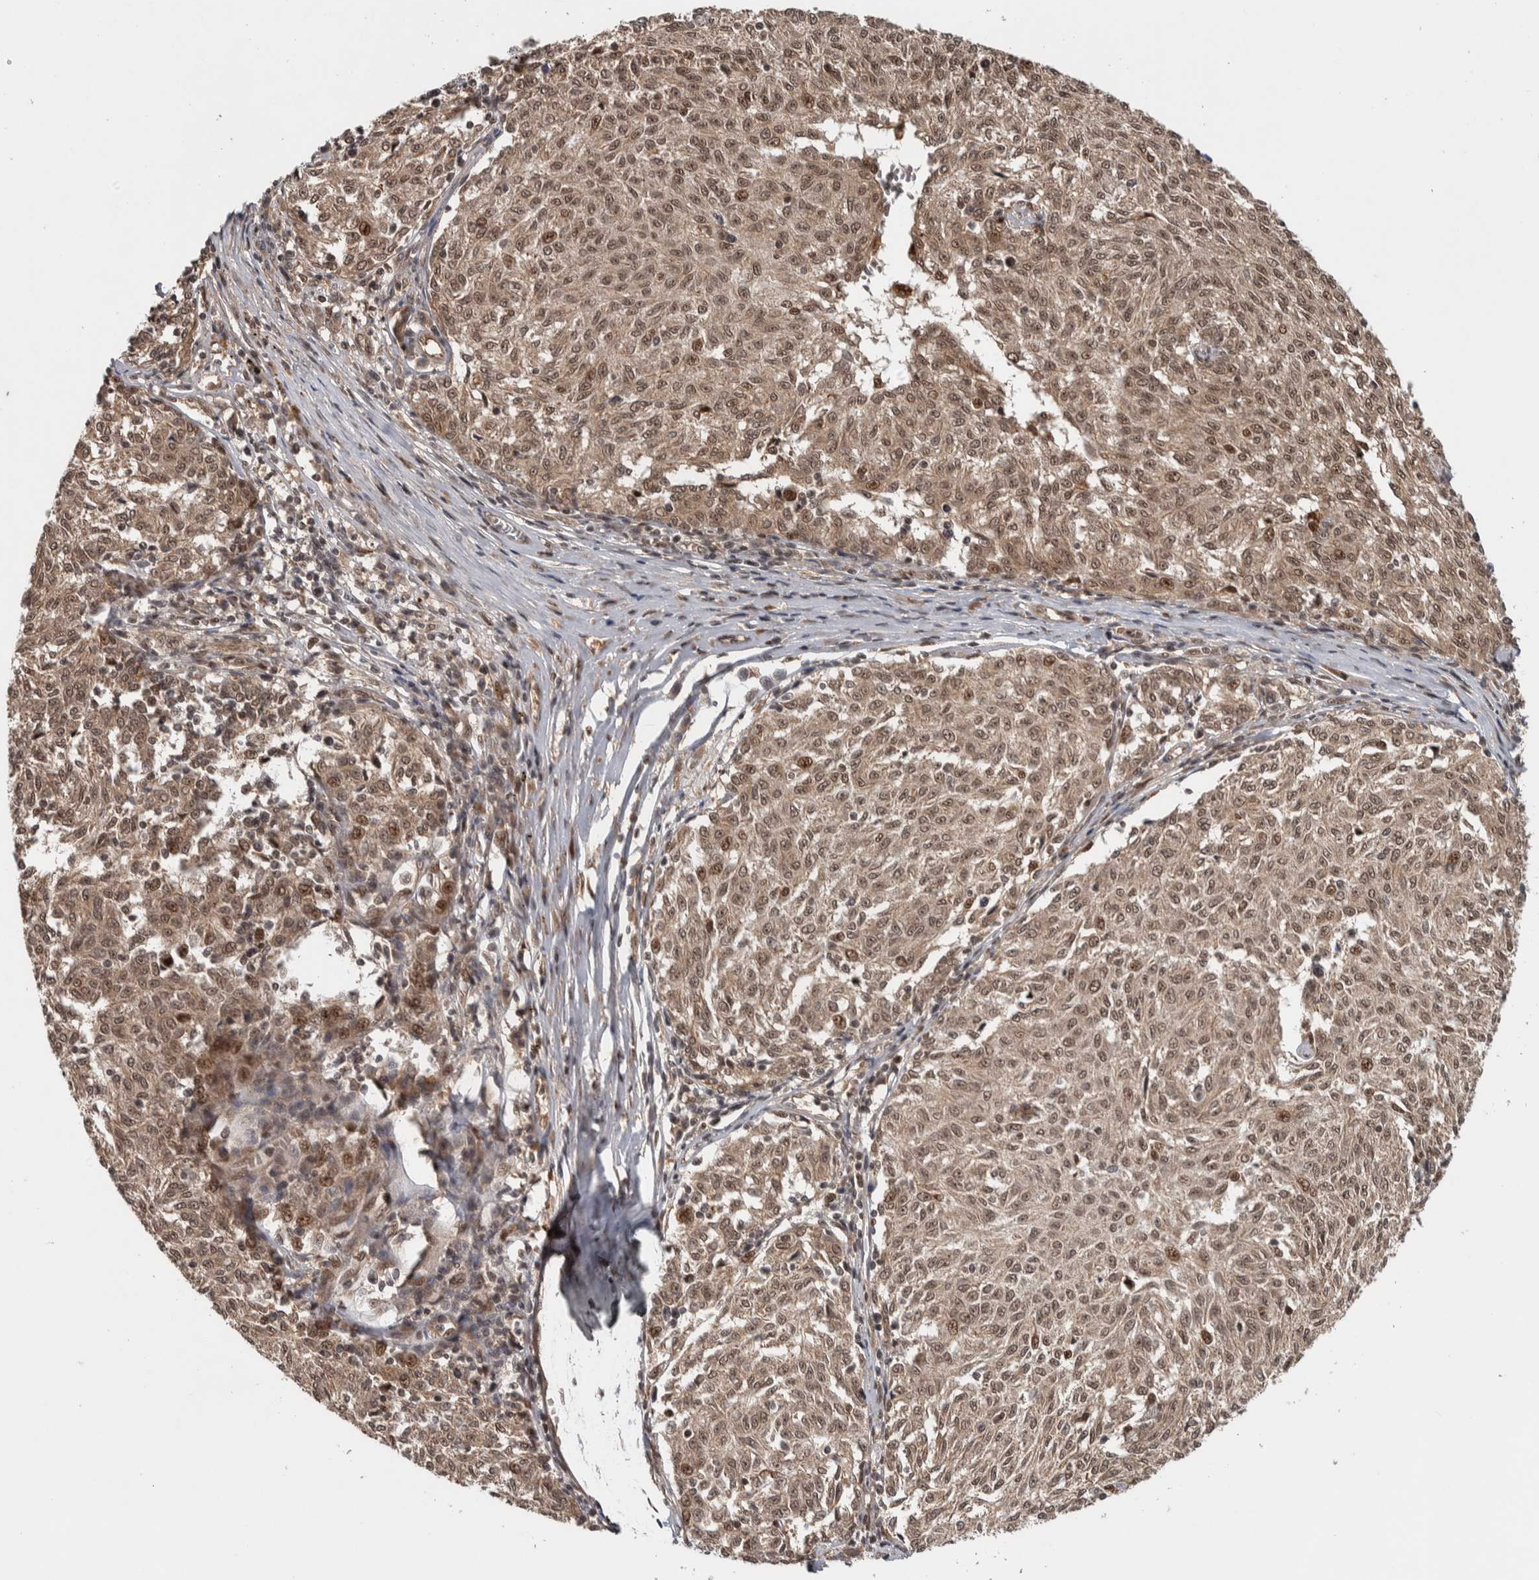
{"staining": {"intensity": "weak", "quantity": ">75%", "location": "cytoplasmic/membranous,nuclear"}, "tissue": "melanoma", "cell_type": "Tumor cells", "image_type": "cancer", "snomed": [{"axis": "morphology", "description": "Malignant melanoma, NOS"}, {"axis": "topography", "description": "Skin"}], "caption": "Protein analysis of melanoma tissue demonstrates weak cytoplasmic/membranous and nuclear positivity in approximately >75% of tumor cells. Using DAB (3,3'-diaminobenzidine) (brown) and hematoxylin (blue) stains, captured at high magnification using brightfield microscopy.", "gene": "RPS6KA4", "patient": {"sex": "female", "age": 72}}